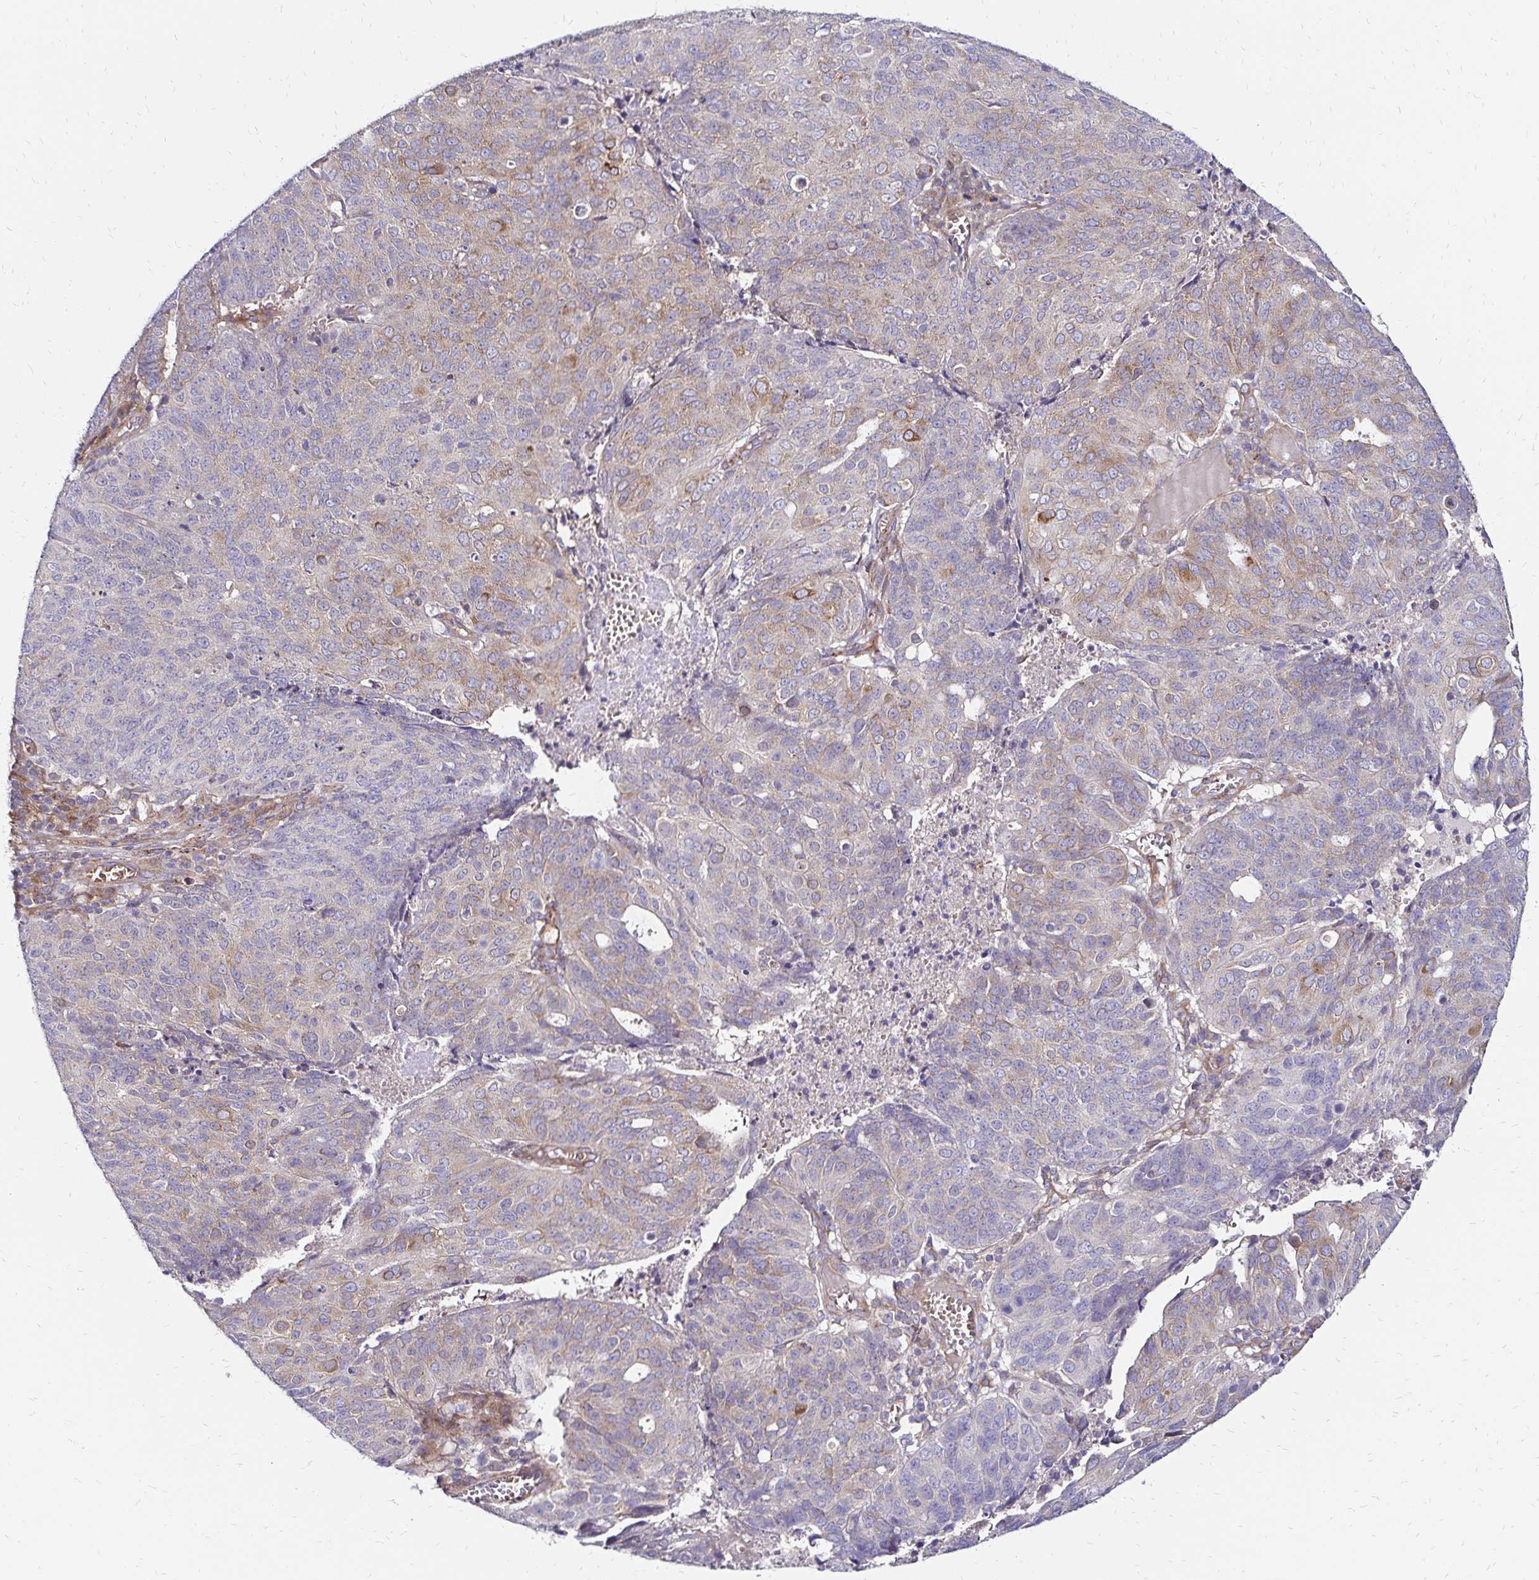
{"staining": {"intensity": "weak", "quantity": "25%-75%", "location": "cytoplasmic/membranous"}, "tissue": "endometrial cancer", "cell_type": "Tumor cells", "image_type": "cancer", "snomed": [{"axis": "morphology", "description": "Adenocarcinoma, NOS"}, {"axis": "topography", "description": "Endometrium"}], "caption": "Endometrial cancer stained for a protein shows weak cytoplasmic/membranous positivity in tumor cells. (brown staining indicates protein expression, while blue staining denotes nuclei).", "gene": "IDUA", "patient": {"sex": "female", "age": 82}}